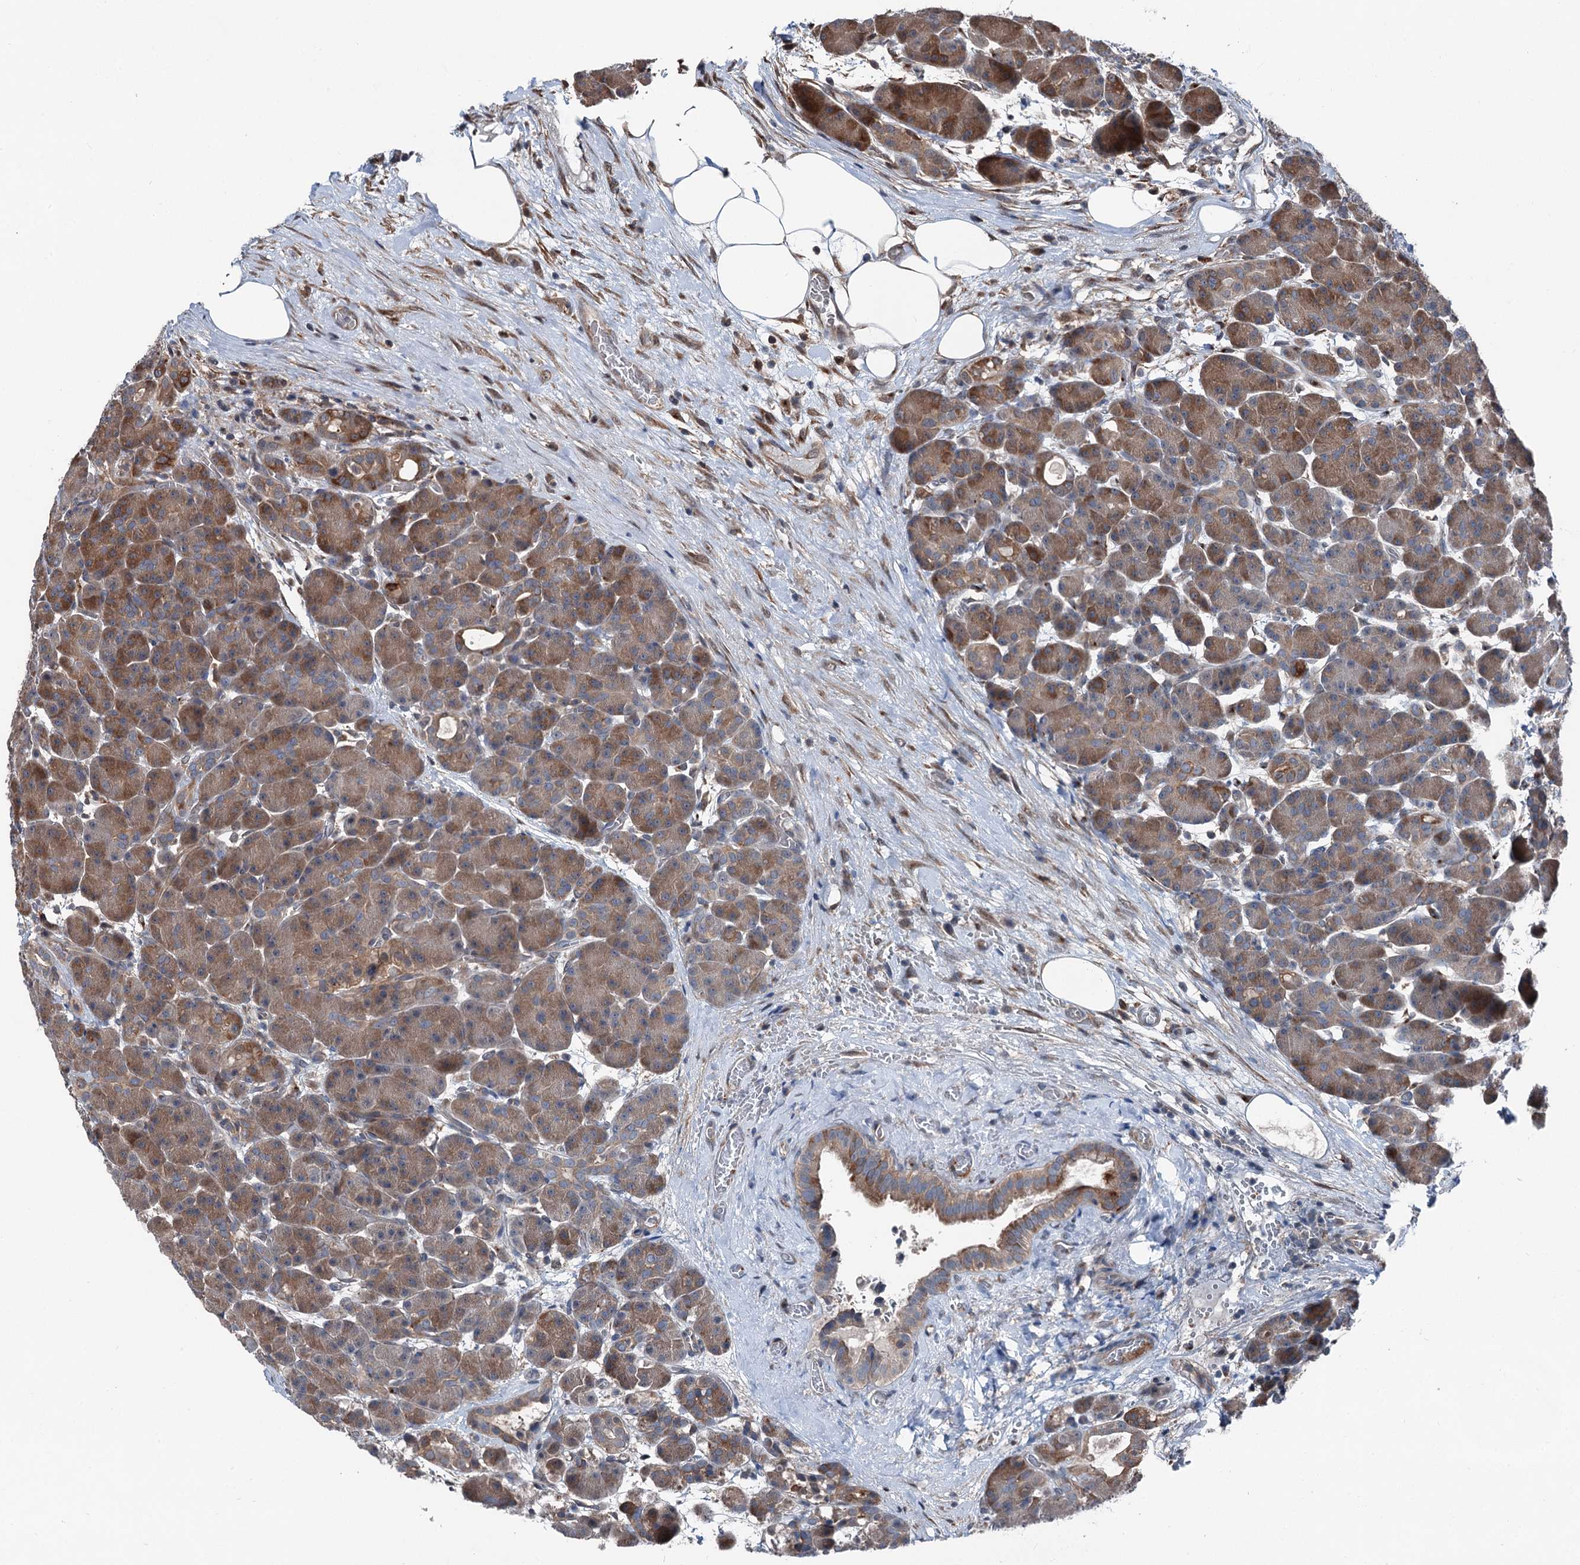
{"staining": {"intensity": "moderate", "quantity": ">75%", "location": "cytoplasmic/membranous"}, "tissue": "pancreas", "cell_type": "Exocrine glandular cells", "image_type": "normal", "snomed": [{"axis": "morphology", "description": "Normal tissue, NOS"}, {"axis": "topography", "description": "Pancreas"}], "caption": "This photomicrograph displays immunohistochemistry (IHC) staining of unremarkable human pancreas, with medium moderate cytoplasmic/membranous expression in about >75% of exocrine glandular cells.", "gene": "PSMD13", "patient": {"sex": "male", "age": 63}}